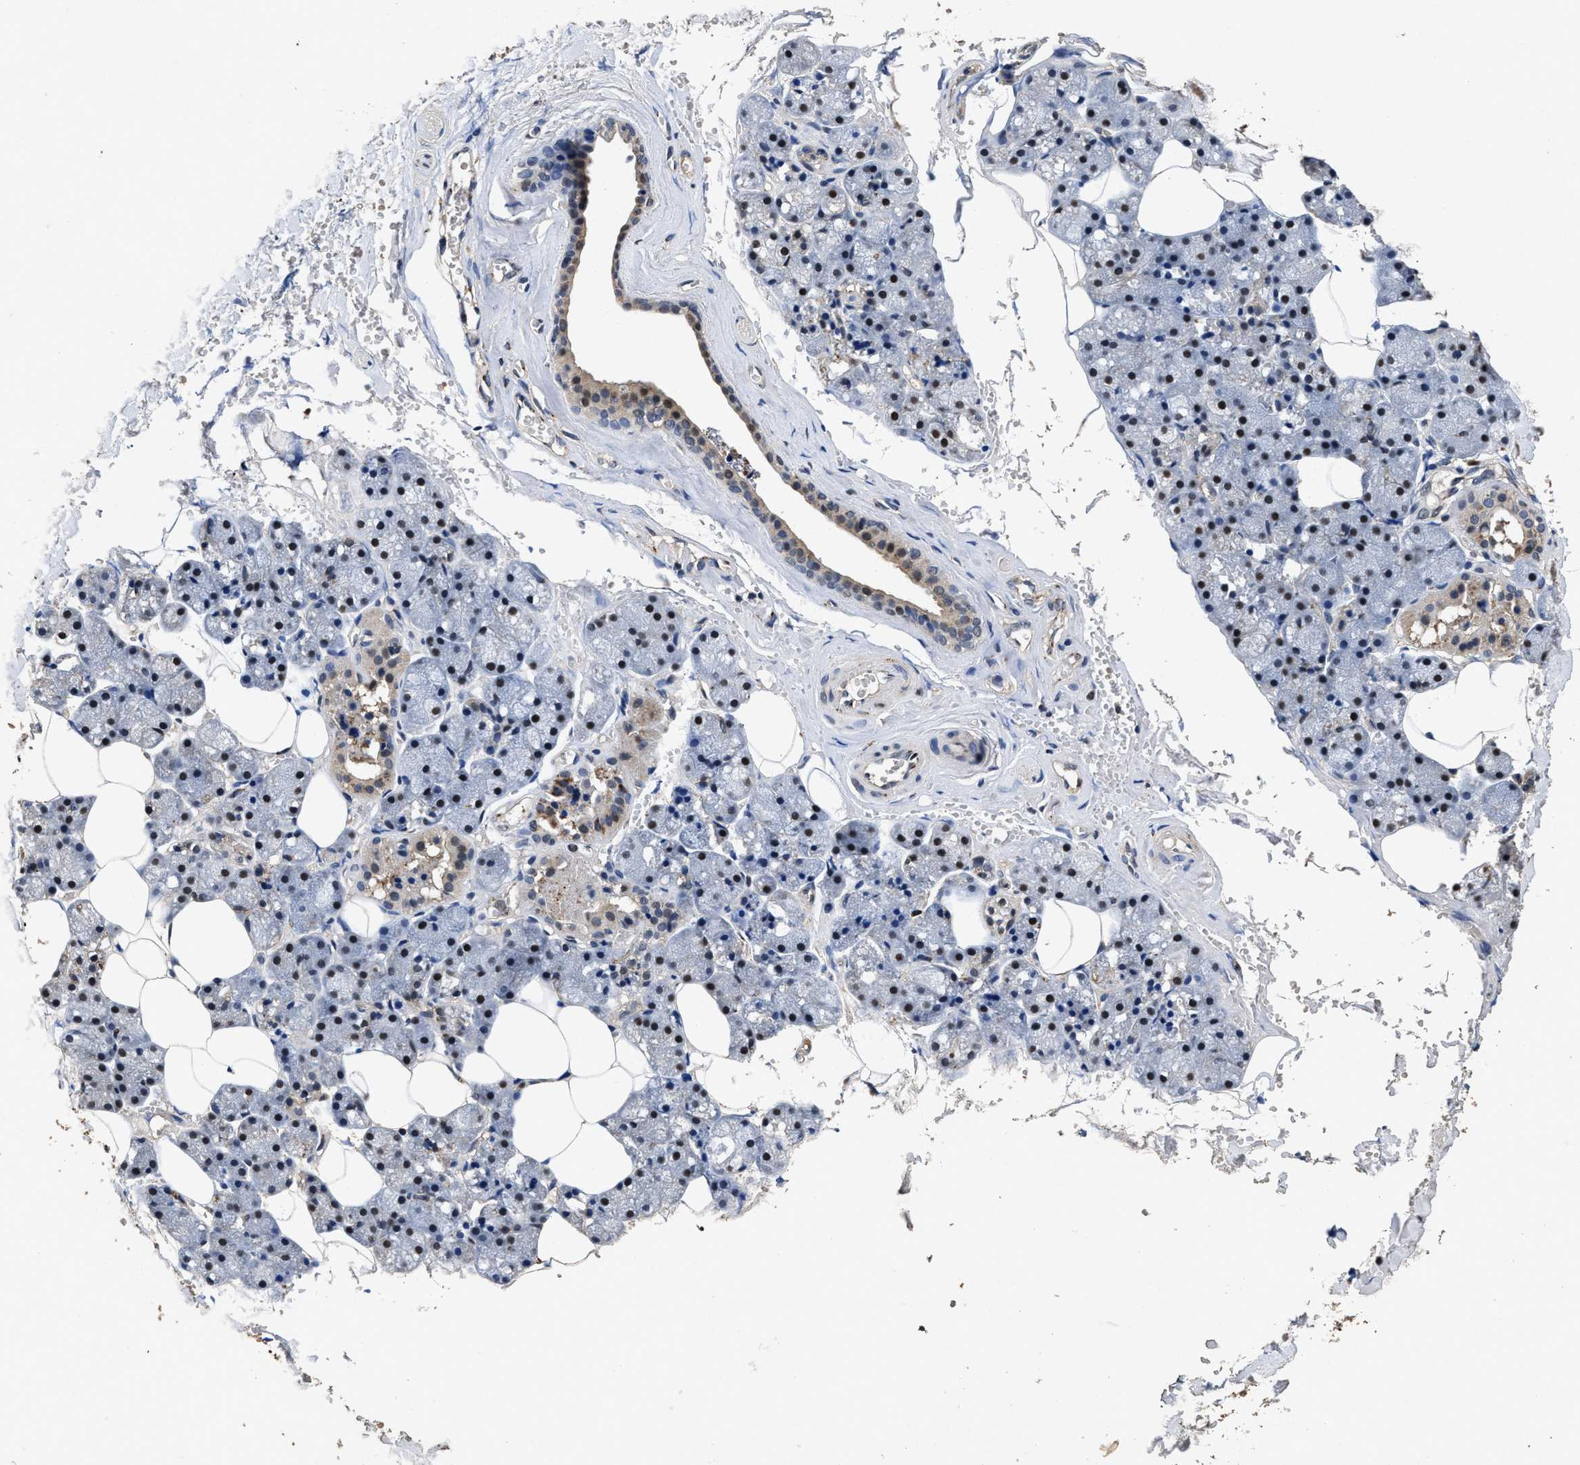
{"staining": {"intensity": "moderate", "quantity": ">75%", "location": "cytoplasmic/membranous,nuclear"}, "tissue": "salivary gland", "cell_type": "Glandular cells", "image_type": "normal", "snomed": [{"axis": "morphology", "description": "Normal tissue, NOS"}, {"axis": "topography", "description": "Salivary gland"}], "caption": "IHC image of normal salivary gland: human salivary gland stained using IHC shows medium levels of moderate protein expression localized specifically in the cytoplasmic/membranous,nuclear of glandular cells, appearing as a cytoplasmic/membranous,nuclear brown color.", "gene": "TPST2", "patient": {"sex": "male", "age": 62}}